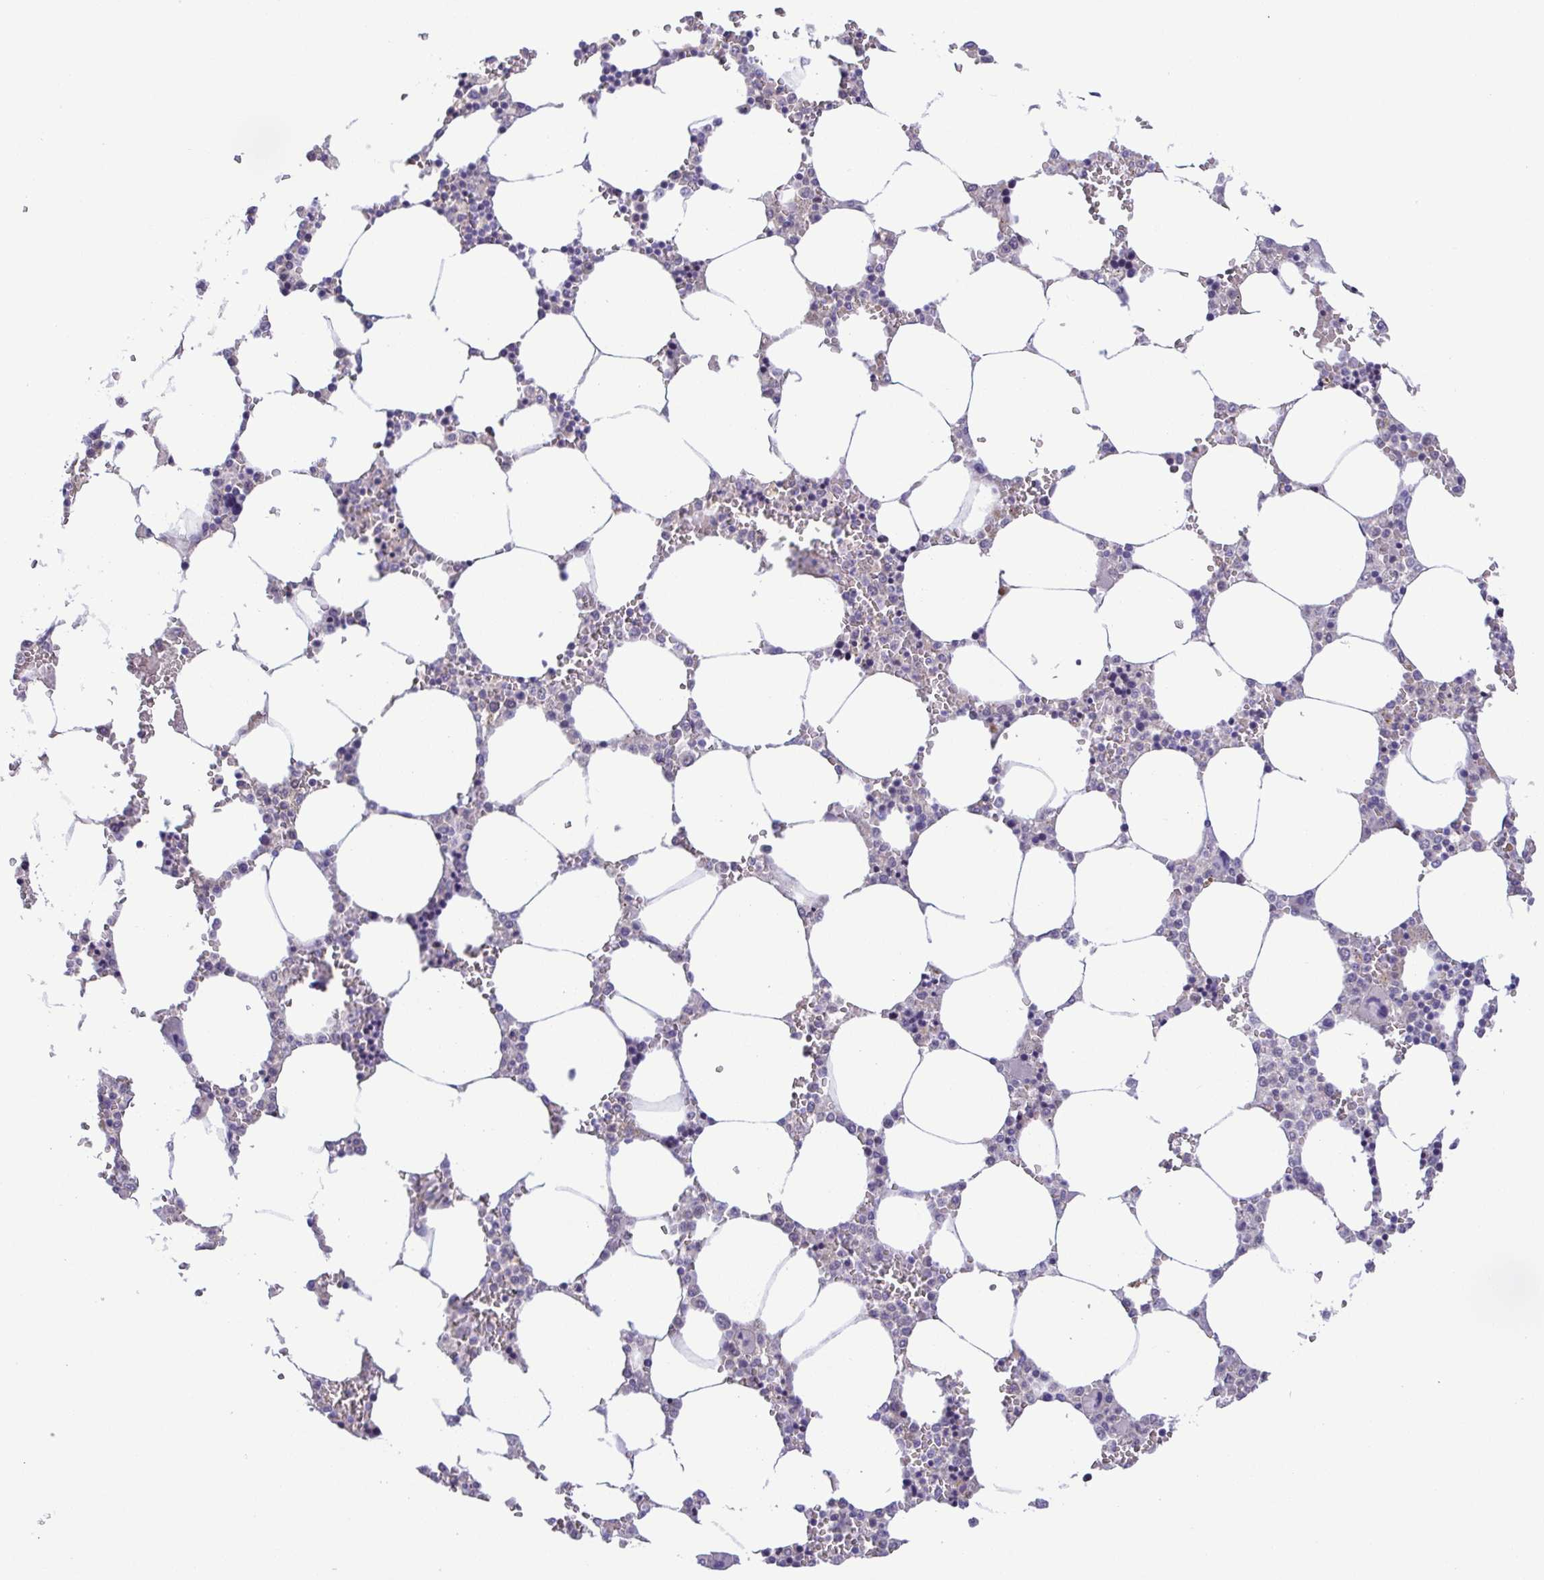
{"staining": {"intensity": "moderate", "quantity": "<25%", "location": "nuclear"}, "tissue": "bone marrow", "cell_type": "Hematopoietic cells", "image_type": "normal", "snomed": [{"axis": "morphology", "description": "Normal tissue, NOS"}, {"axis": "topography", "description": "Bone marrow"}], "caption": "DAB immunohistochemical staining of normal human bone marrow demonstrates moderate nuclear protein positivity in about <25% of hematopoietic cells. The staining was performed using DAB, with brown indicating positive protein expression. Nuclei are stained blue with hematoxylin.", "gene": "TIPIN", "patient": {"sex": "male", "age": 64}}